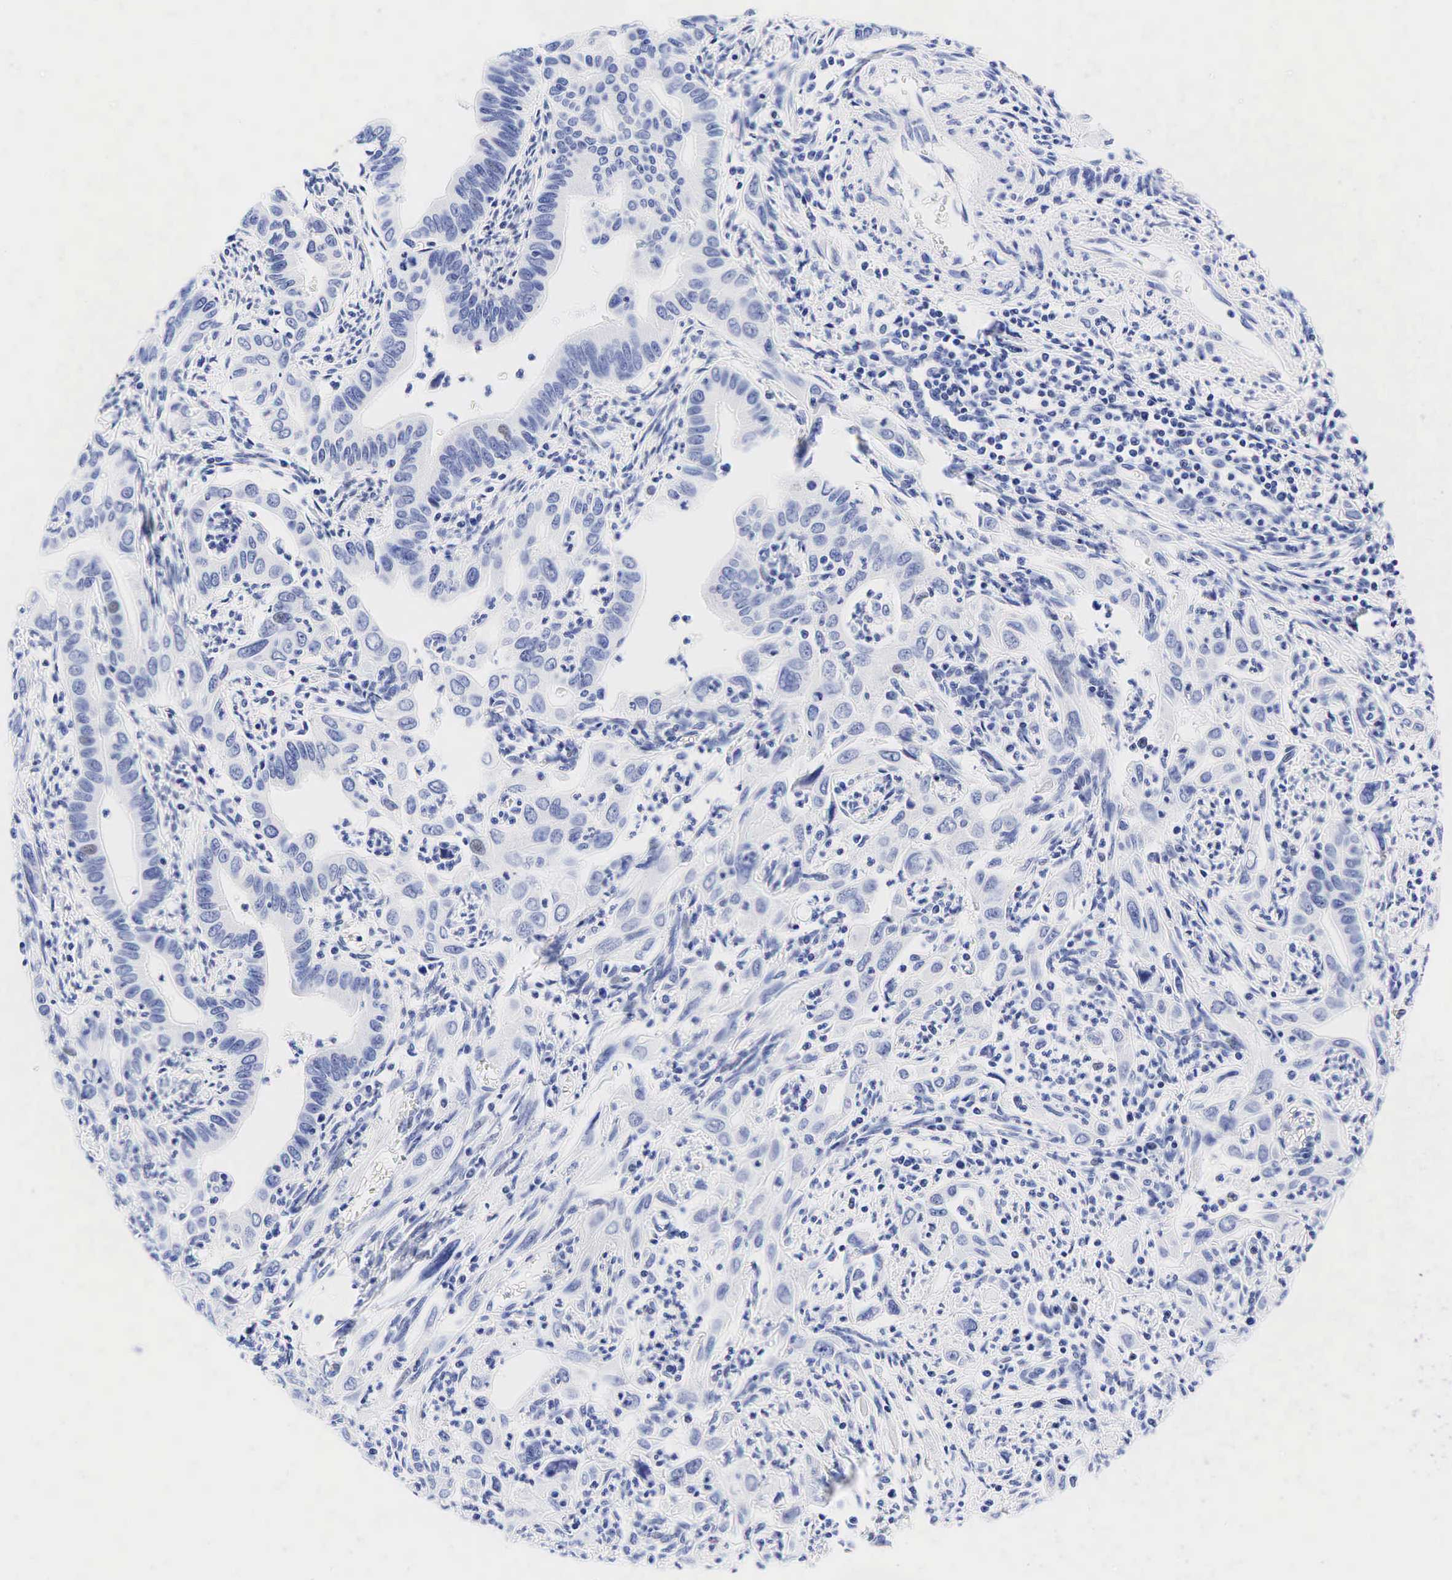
{"staining": {"intensity": "negative", "quantity": "none", "location": "none"}, "tissue": "cervical cancer", "cell_type": "Tumor cells", "image_type": "cancer", "snomed": [{"axis": "morphology", "description": "Normal tissue, NOS"}, {"axis": "morphology", "description": "Adenocarcinoma, NOS"}, {"axis": "topography", "description": "Cervix"}], "caption": "Immunohistochemical staining of human cervical cancer exhibits no significant staining in tumor cells. (DAB IHC, high magnification).", "gene": "ESR1", "patient": {"sex": "female", "age": 34}}